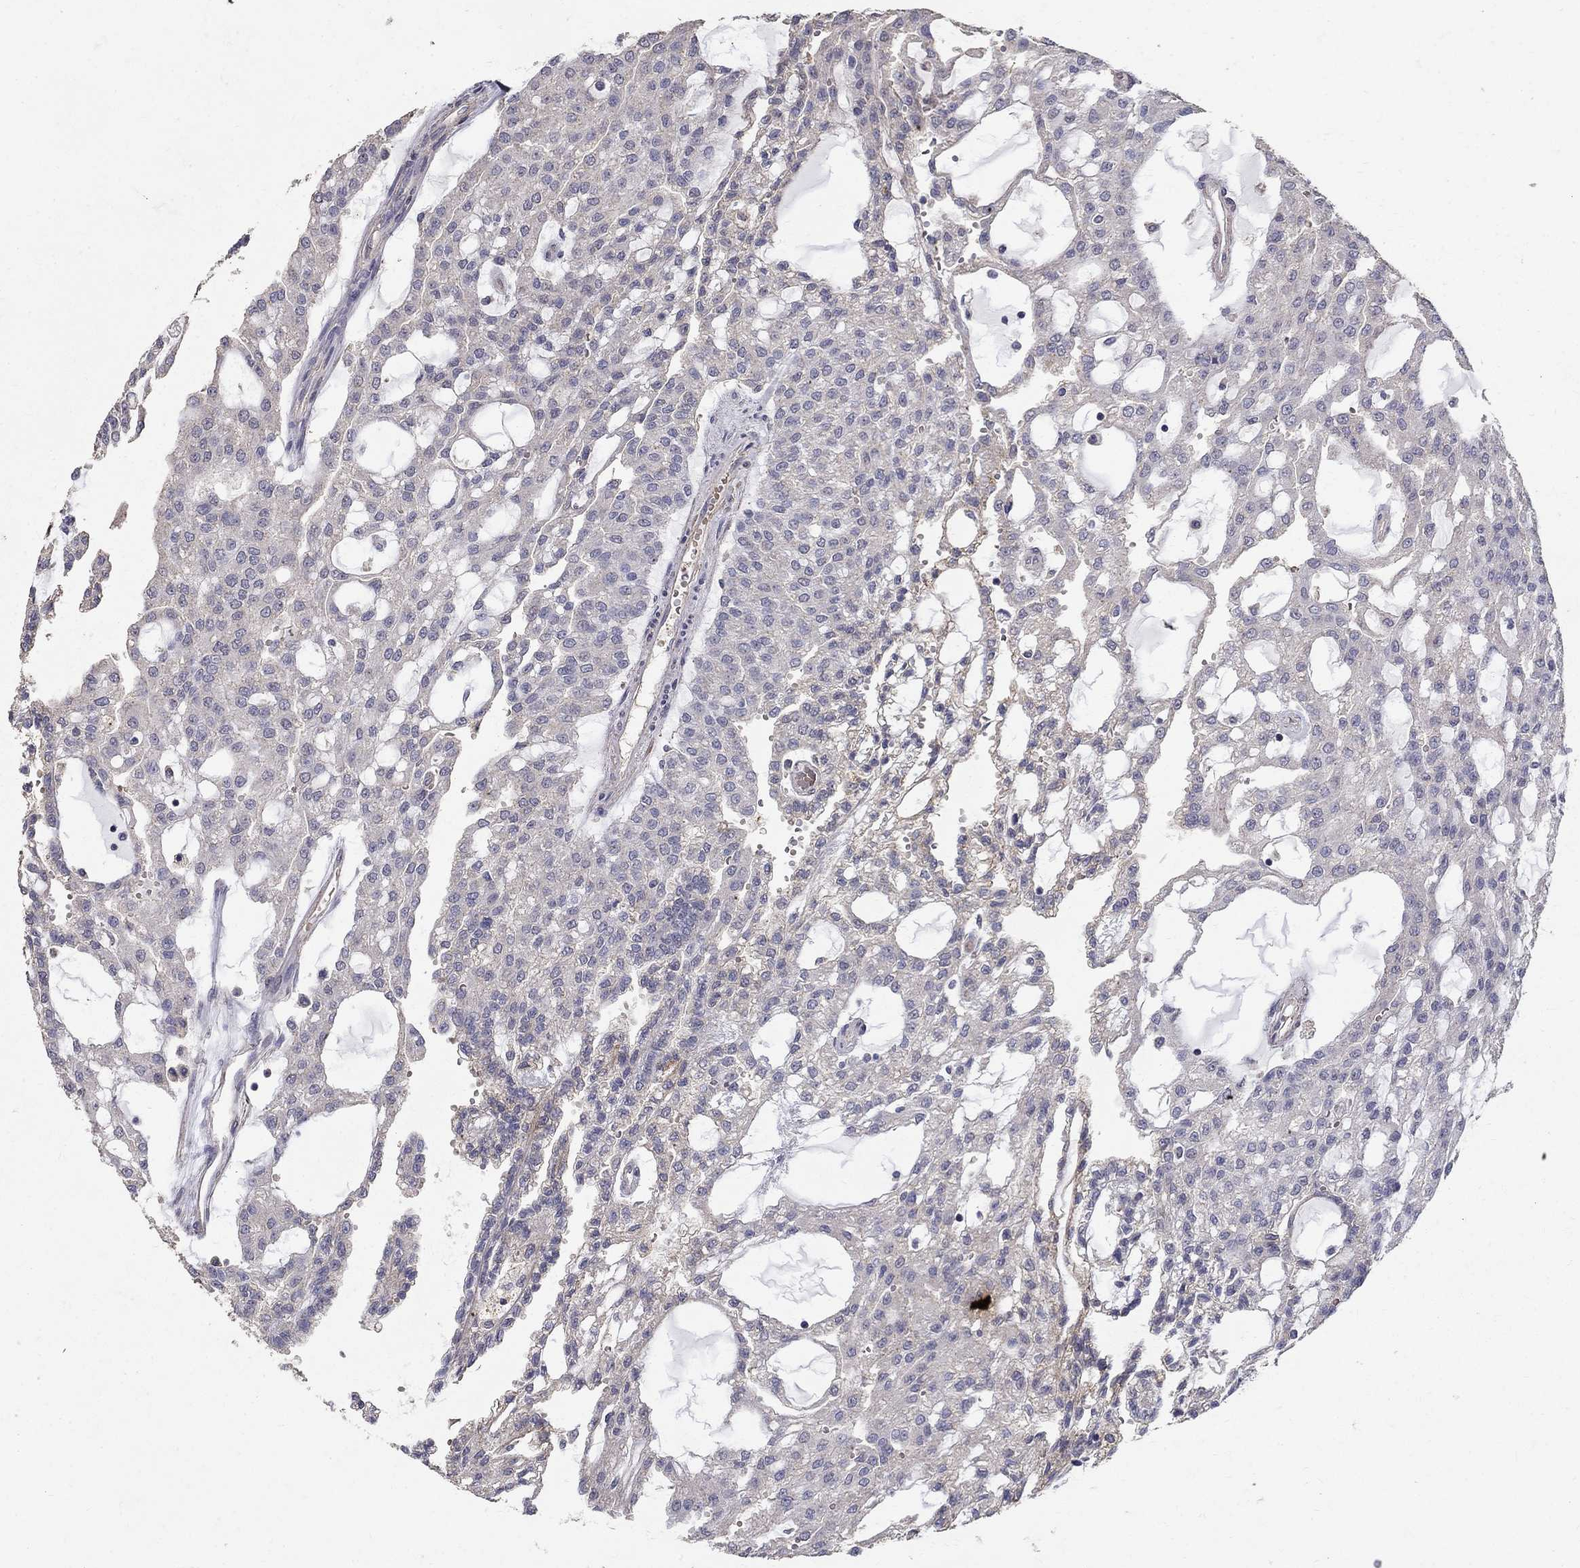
{"staining": {"intensity": "negative", "quantity": "none", "location": "none"}, "tissue": "renal cancer", "cell_type": "Tumor cells", "image_type": "cancer", "snomed": [{"axis": "morphology", "description": "Adenocarcinoma, NOS"}, {"axis": "topography", "description": "Kidney"}], "caption": "This is an IHC photomicrograph of human renal cancer. There is no positivity in tumor cells.", "gene": "MPP2", "patient": {"sex": "male", "age": 63}}